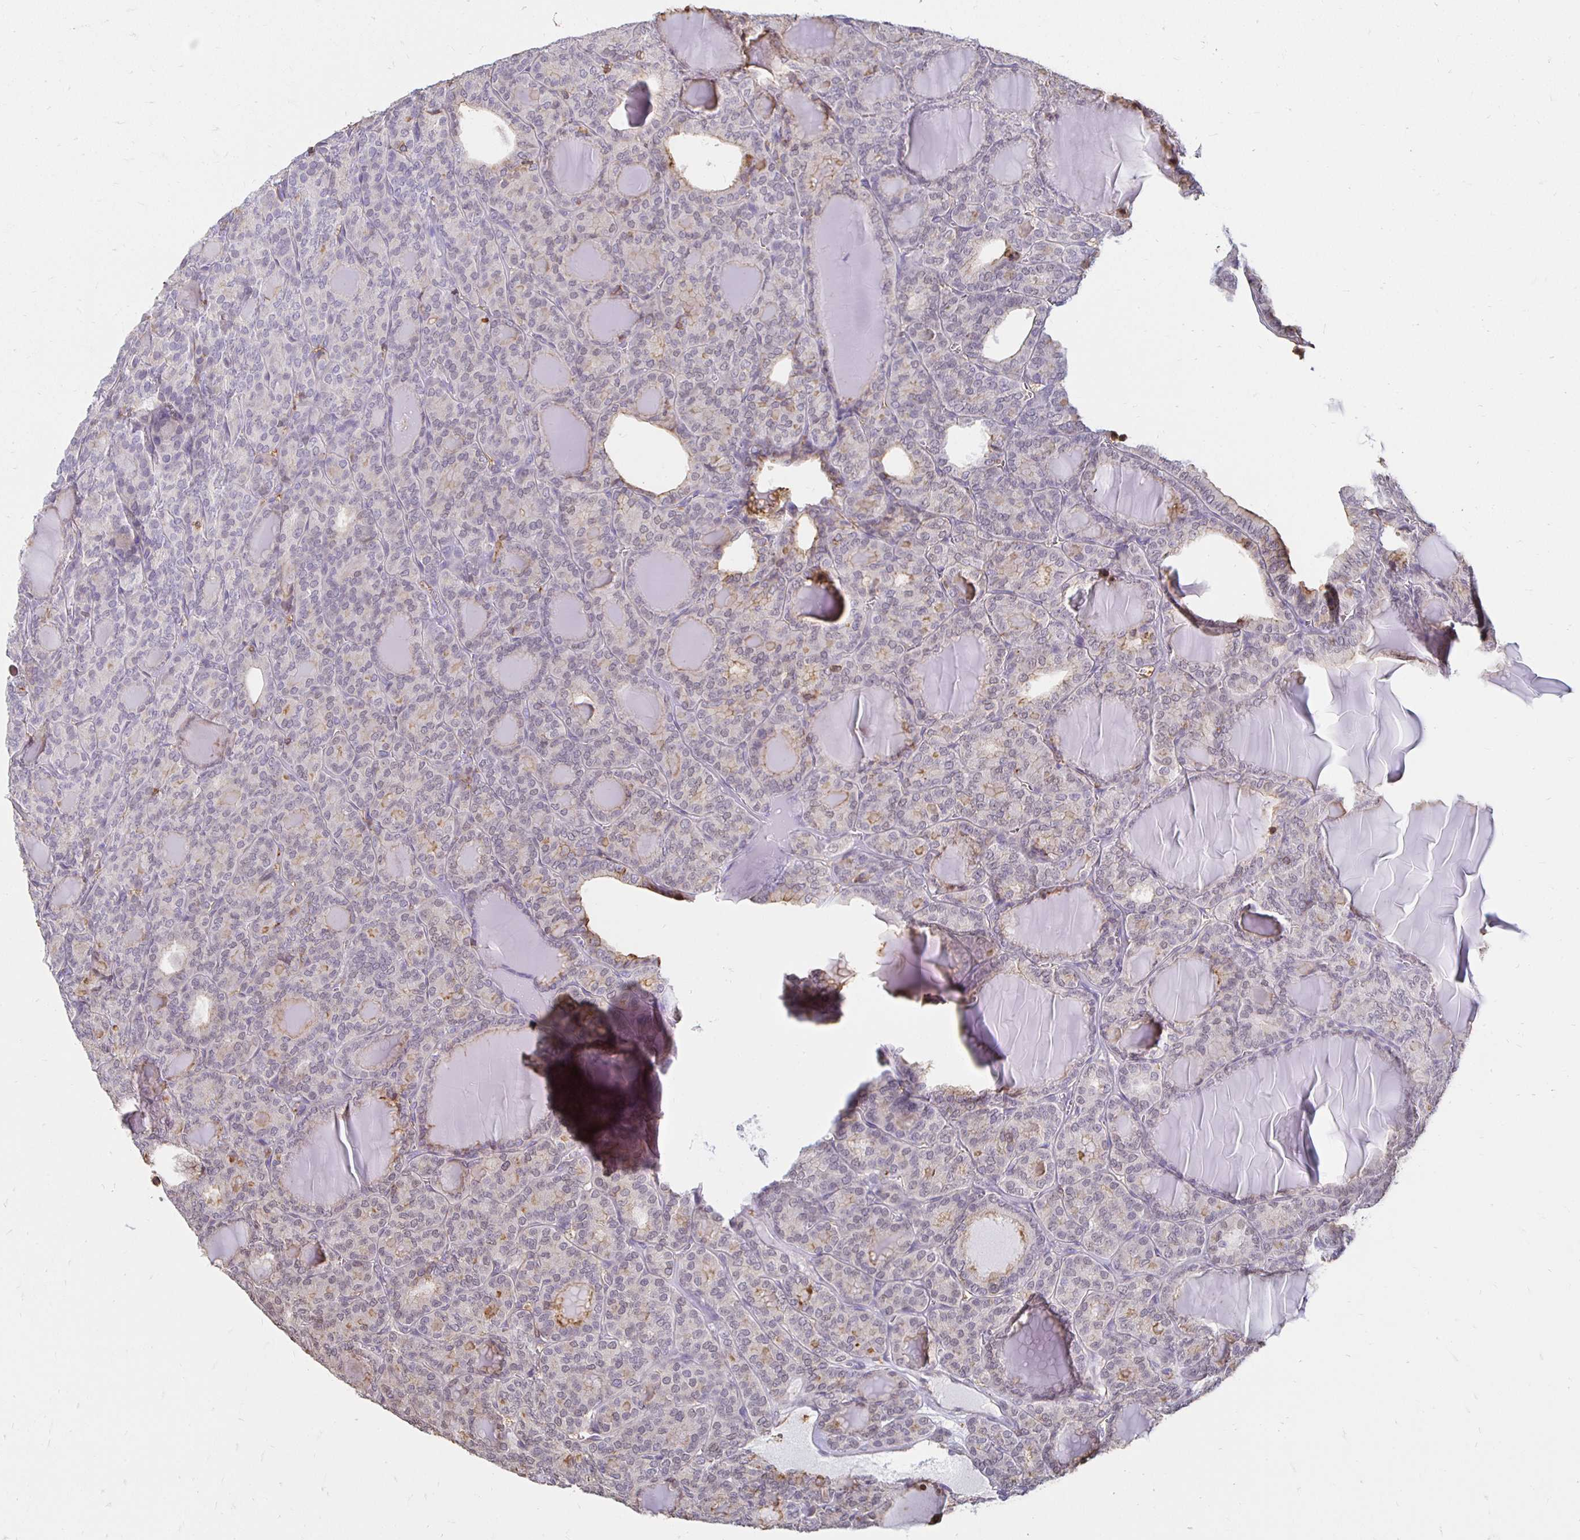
{"staining": {"intensity": "weak", "quantity": "<25%", "location": "cytoplasmic/membranous"}, "tissue": "thyroid cancer", "cell_type": "Tumor cells", "image_type": "cancer", "snomed": [{"axis": "morphology", "description": "Follicular adenoma carcinoma, NOS"}, {"axis": "topography", "description": "Thyroid gland"}], "caption": "This micrograph is of thyroid cancer stained with immunohistochemistry to label a protein in brown with the nuclei are counter-stained blue. There is no expression in tumor cells. (DAB (3,3'-diaminobenzidine) IHC visualized using brightfield microscopy, high magnification).", "gene": "TAS1R3", "patient": {"sex": "male", "age": 74}}